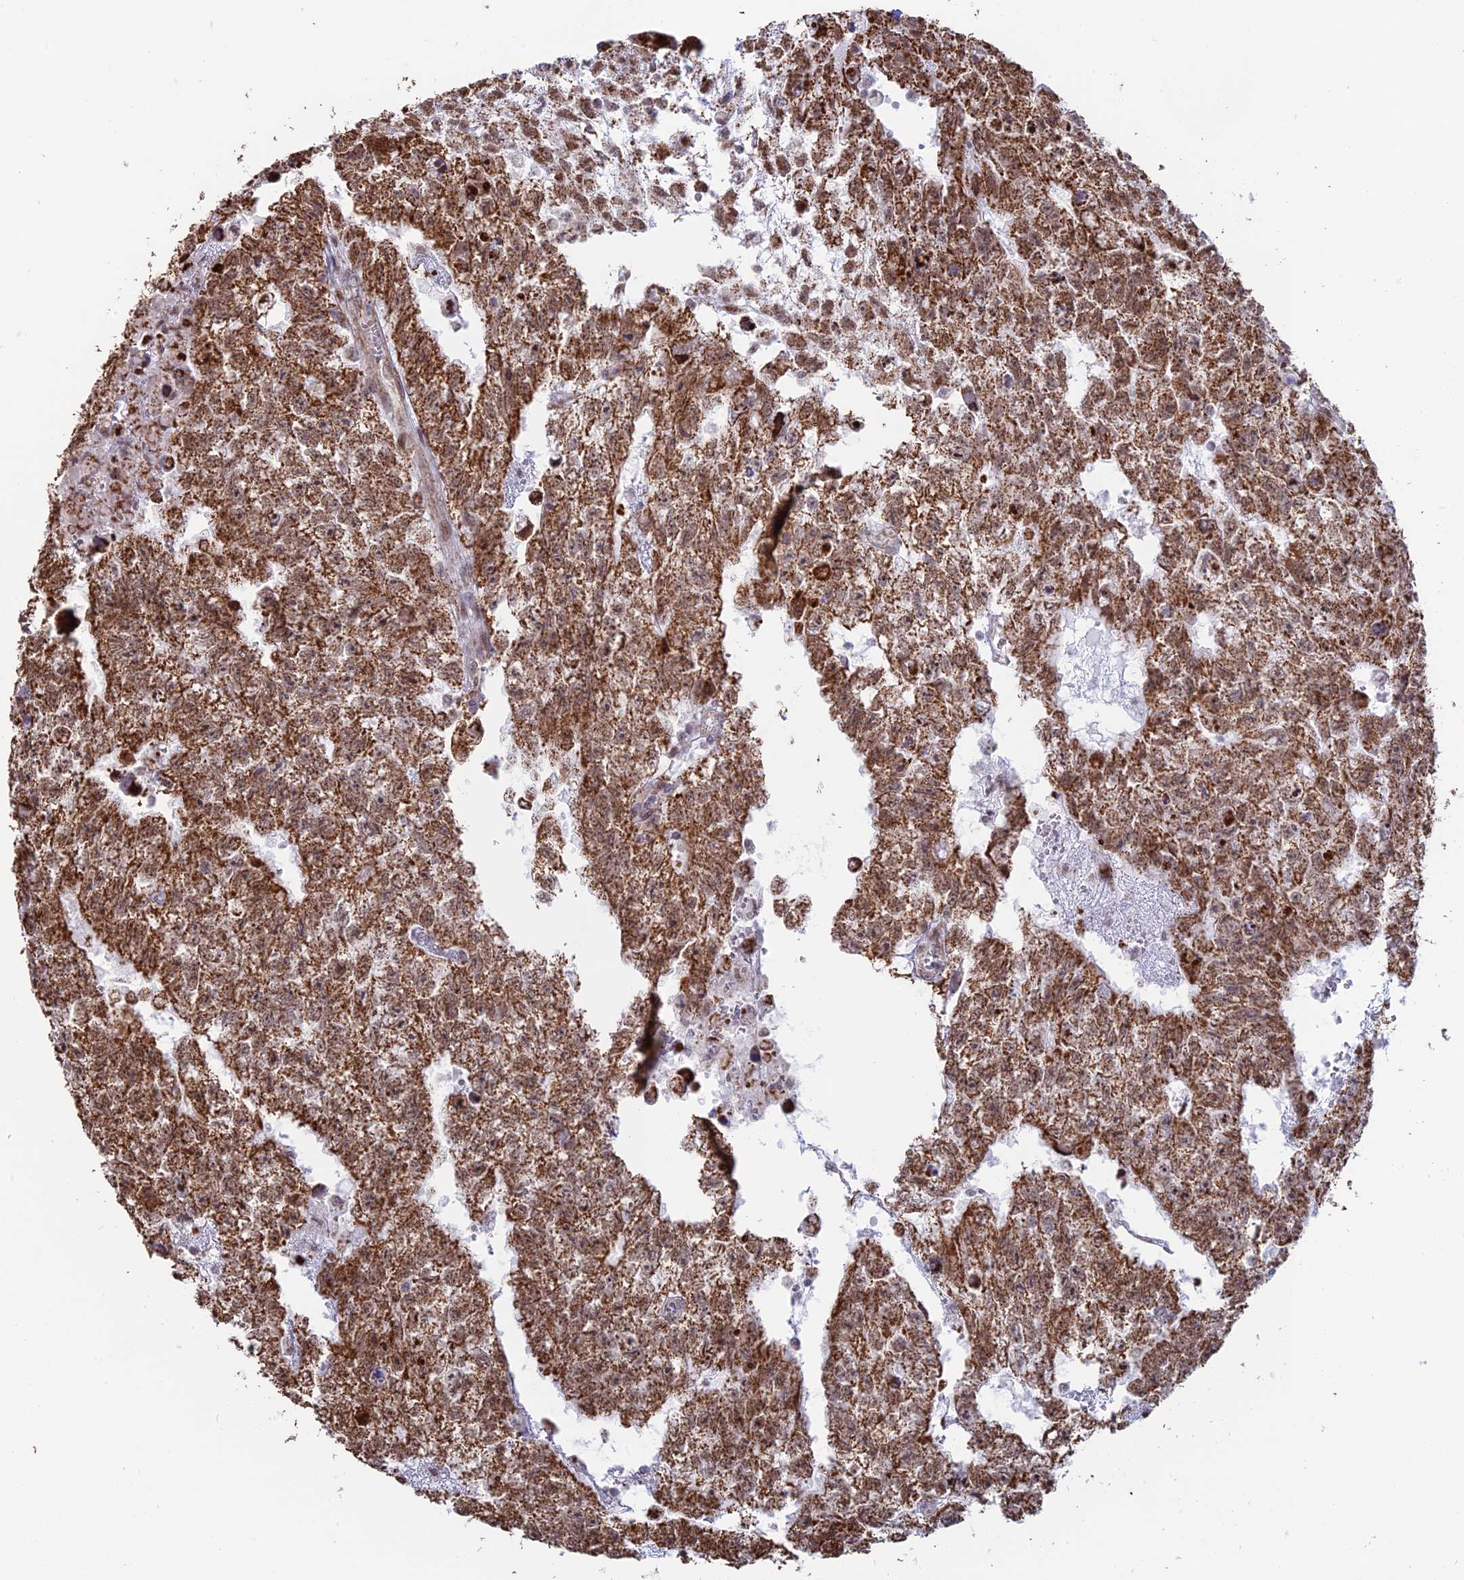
{"staining": {"intensity": "strong", "quantity": ">75%", "location": "cytoplasmic/membranous"}, "tissue": "testis cancer", "cell_type": "Tumor cells", "image_type": "cancer", "snomed": [{"axis": "morphology", "description": "Carcinoma, Embryonal, NOS"}, {"axis": "topography", "description": "Testis"}], "caption": "DAB (3,3'-diaminobenzidine) immunohistochemical staining of testis embryonal carcinoma shows strong cytoplasmic/membranous protein expression in approximately >75% of tumor cells. (brown staining indicates protein expression, while blue staining denotes nuclei).", "gene": "ARHGAP40", "patient": {"sex": "male", "age": 26}}